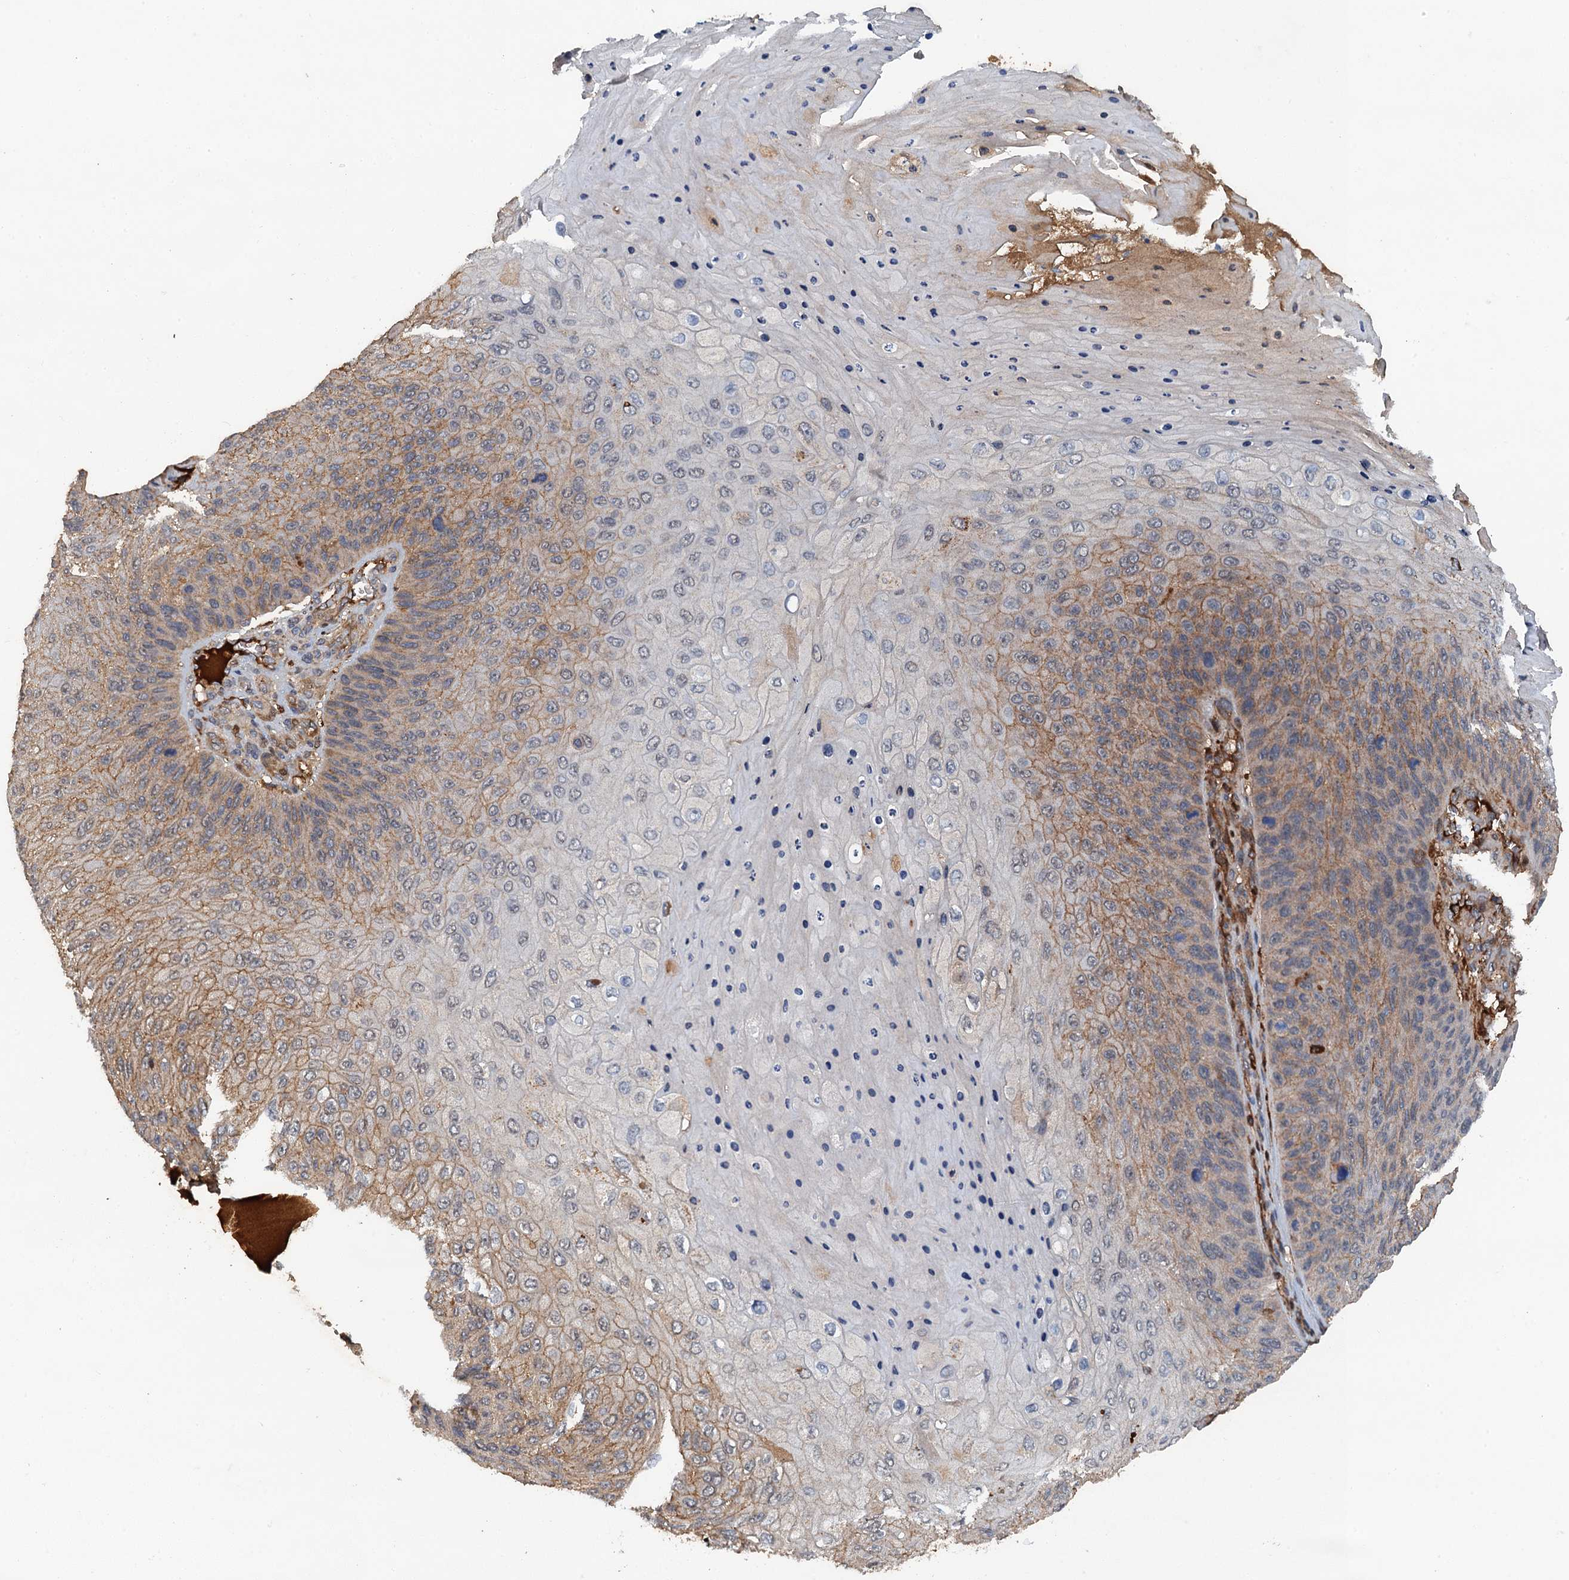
{"staining": {"intensity": "moderate", "quantity": "25%-75%", "location": "cytoplasmic/membranous"}, "tissue": "skin cancer", "cell_type": "Tumor cells", "image_type": "cancer", "snomed": [{"axis": "morphology", "description": "Squamous cell carcinoma, NOS"}, {"axis": "topography", "description": "Skin"}], "caption": "A brown stain shows moderate cytoplasmic/membranous expression of a protein in human skin cancer (squamous cell carcinoma) tumor cells. (DAB (3,3'-diaminobenzidine) IHC, brown staining for protein, blue staining for nuclei).", "gene": "HAPLN3", "patient": {"sex": "female", "age": 88}}